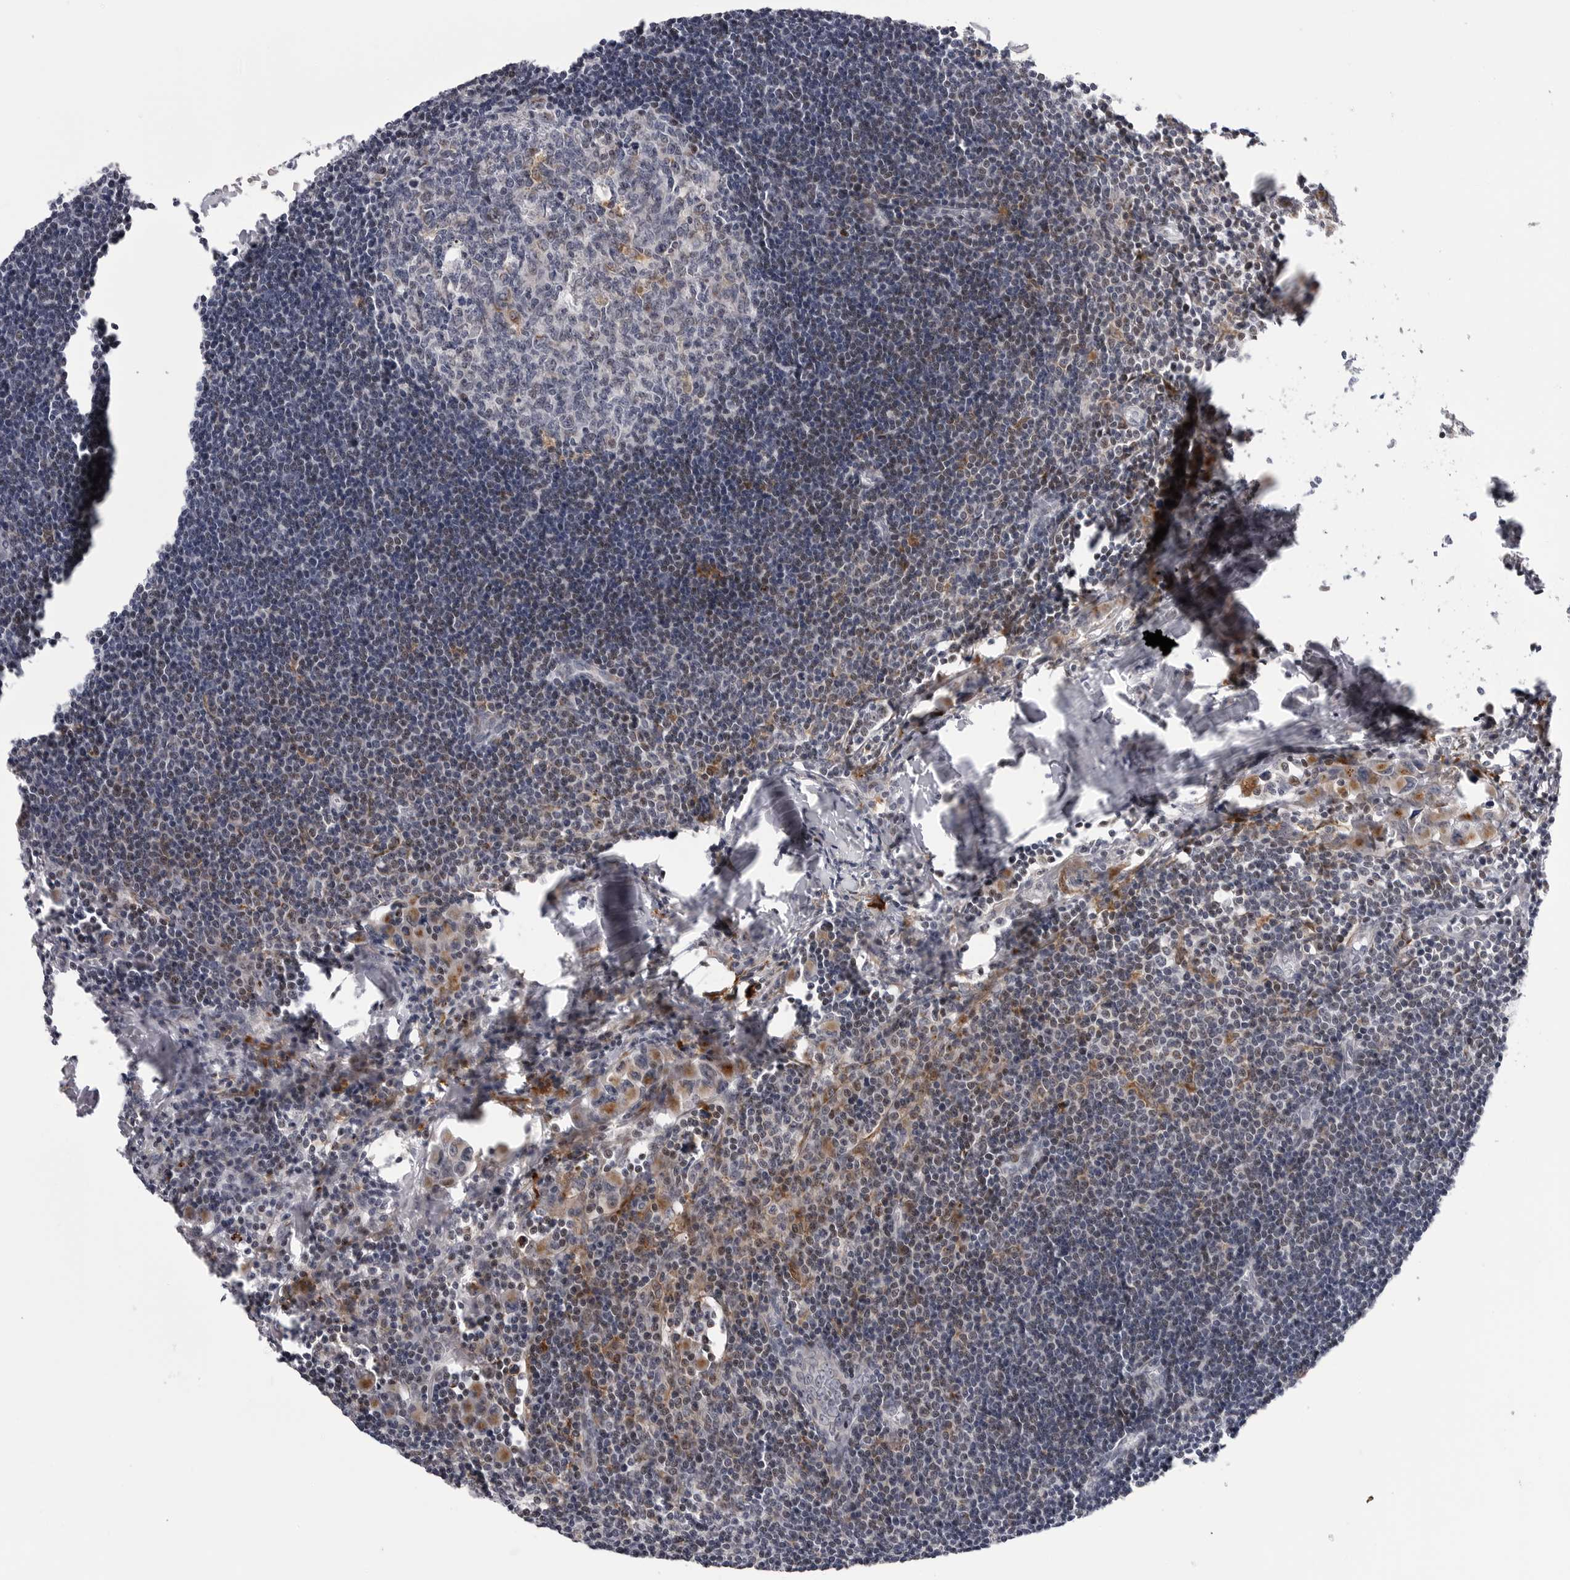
{"staining": {"intensity": "moderate", "quantity": "25%-75%", "location": "cytoplasmic/membranous"}, "tissue": "lymph node", "cell_type": "Germinal center cells", "image_type": "normal", "snomed": [{"axis": "morphology", "description": "Normal tissue, NOS"}, {"axis": "morphology", "description": "Malignant melanoma, Metastatic site"}, {"axis": "topography", "description": "Lymph node"}], "caption": "The micrograph exhibits immunohistochemical staining of benign lymph node. There is moderate cytoplasmic/membranous expression is present in about 25%-75% of germinal center cells.", "gene": "CDK20", "patient": {"sex": "male", "age": 41}}